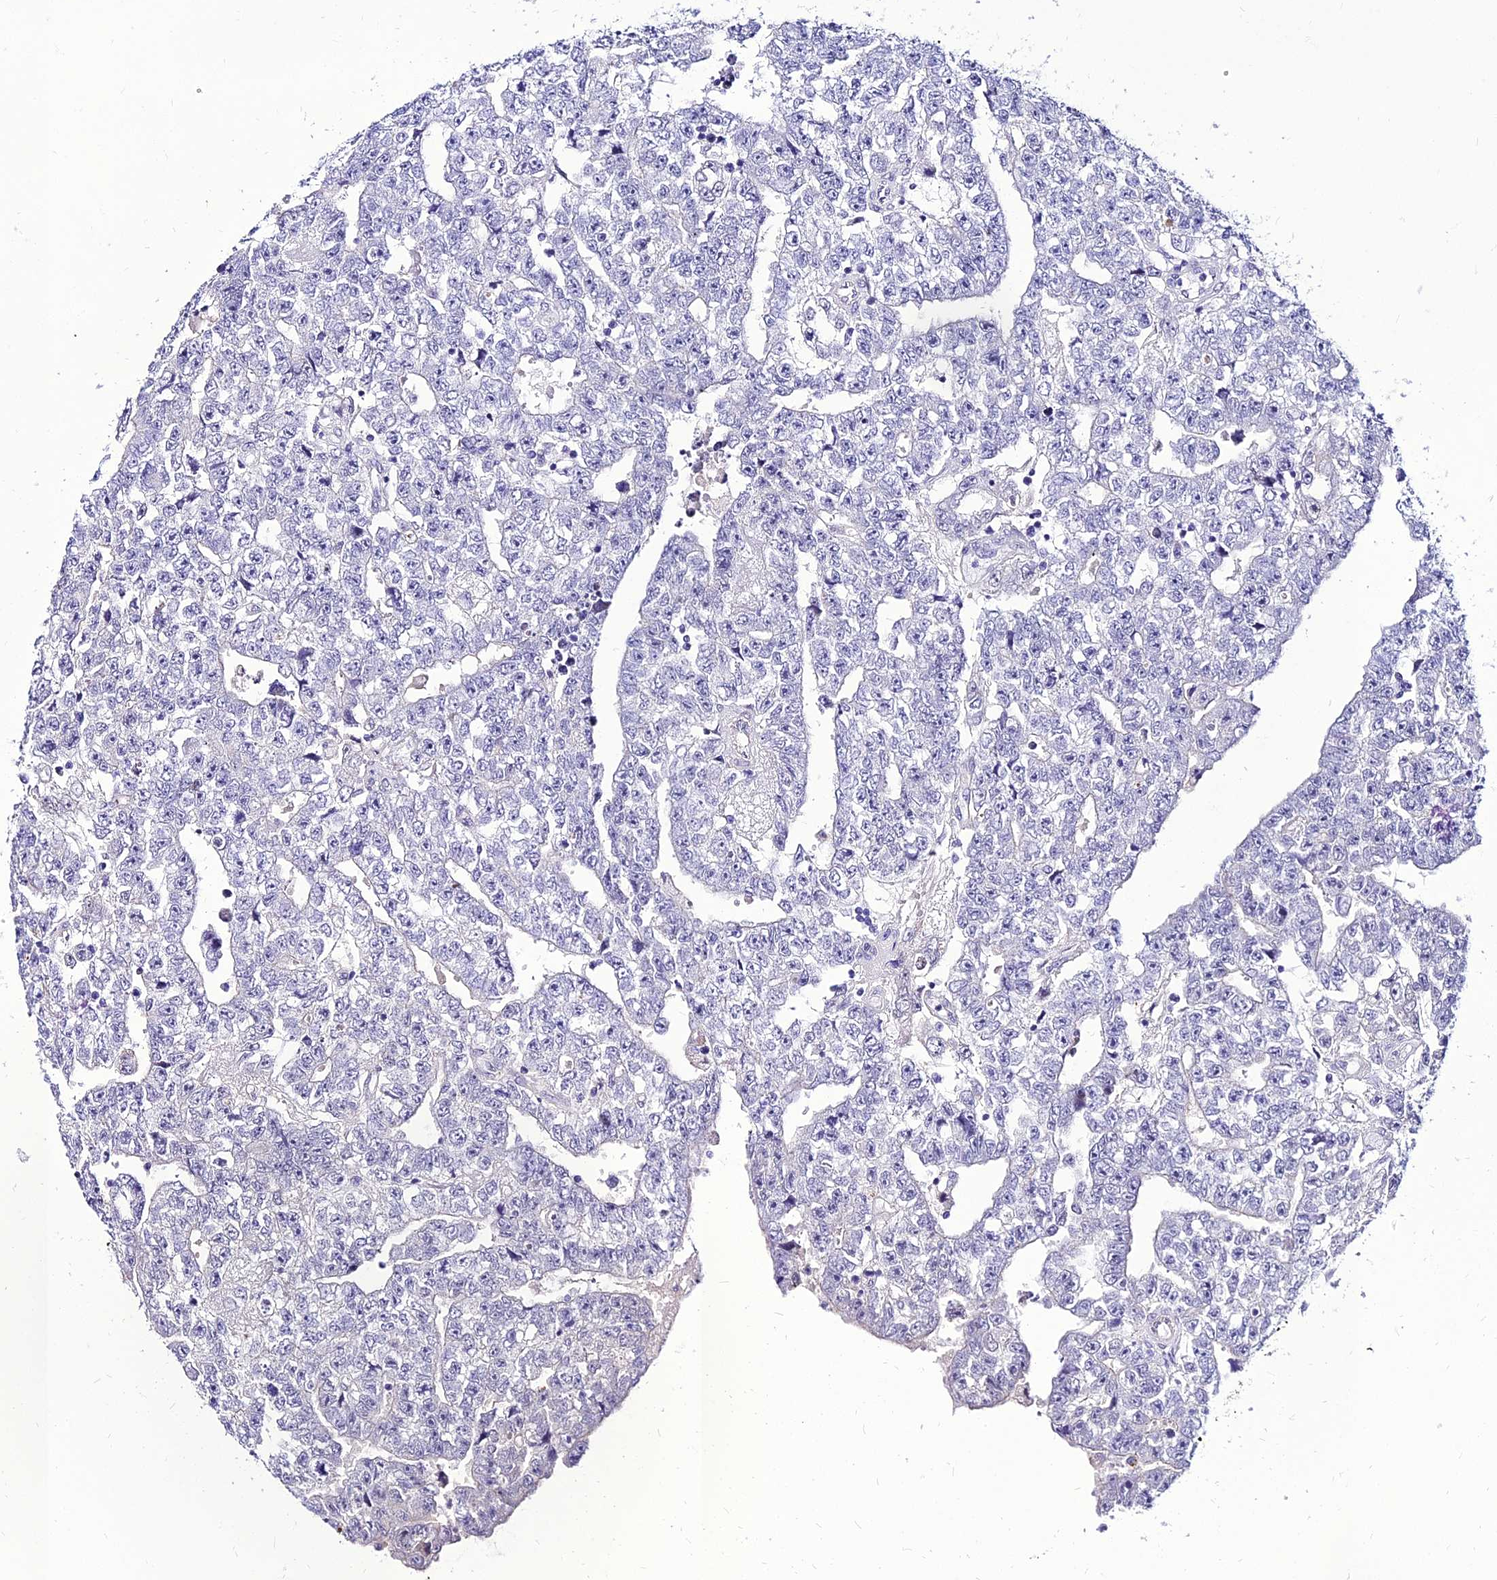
{"staining": {"intensity": "negative", "quantity": "none", "location": "none"}, "tissue": "testis cancer", "cell_type": "Tumor cells", "image_type": "cancer", "snomed": [{"axis": "morphology", "description": "Carcinoma, Embryonal, NOS"}, {"axis": "topography", "description": "Testis"}], "caption": "Immunohistochemistry image of neoplastic tissue: human embryonal carcinoma (testis) stained with DAB shows no significant protein positivity in tumor cells. The staining is performed using DAB (3,3'-diaminobenzidine) brown chromogen with nuclei counter-stained in using hematoxylin.", "gene": "YEATS2", "patient": {"sex": "male", "age": 25}}